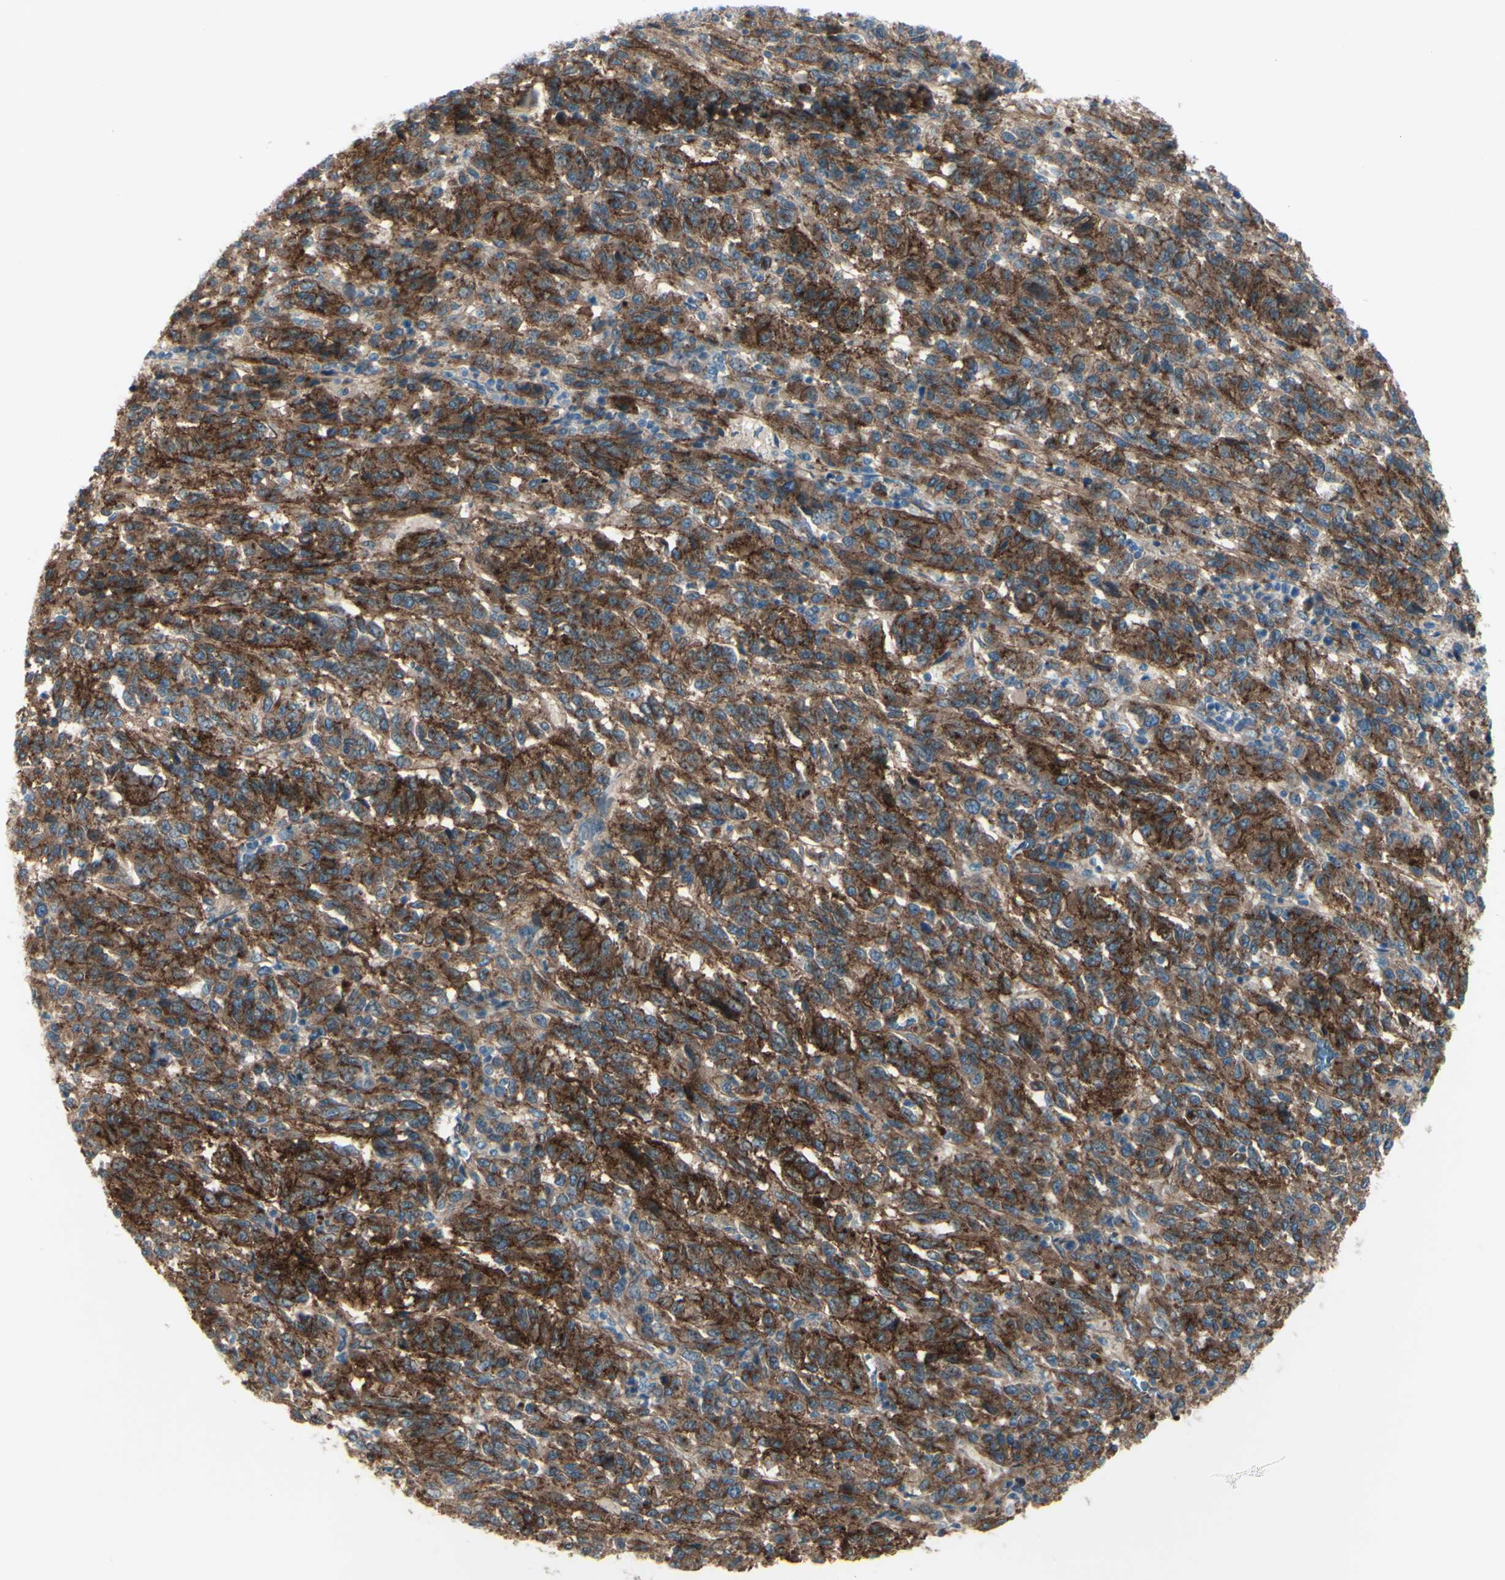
{"staining": {"intensity": "strong", "quantity": ">75%", "location": "cytoplasmic/membranous"}, "tissue": "melanoma", "cell_type": "Tumor cells", "image_type": "cancer", "snomed": [{"axis": "morphology", "description": "Malignant melanoma, Metastatic site"}, {"axis": "topography", "description": "Lung"}], "caption": "Human malignant melanoma (metastatic site) stained with a protein marker exhibits strong staining in tumor cells.", "gene": "PCDHGA2", "patient": {"sex": "male", "age": 64}}